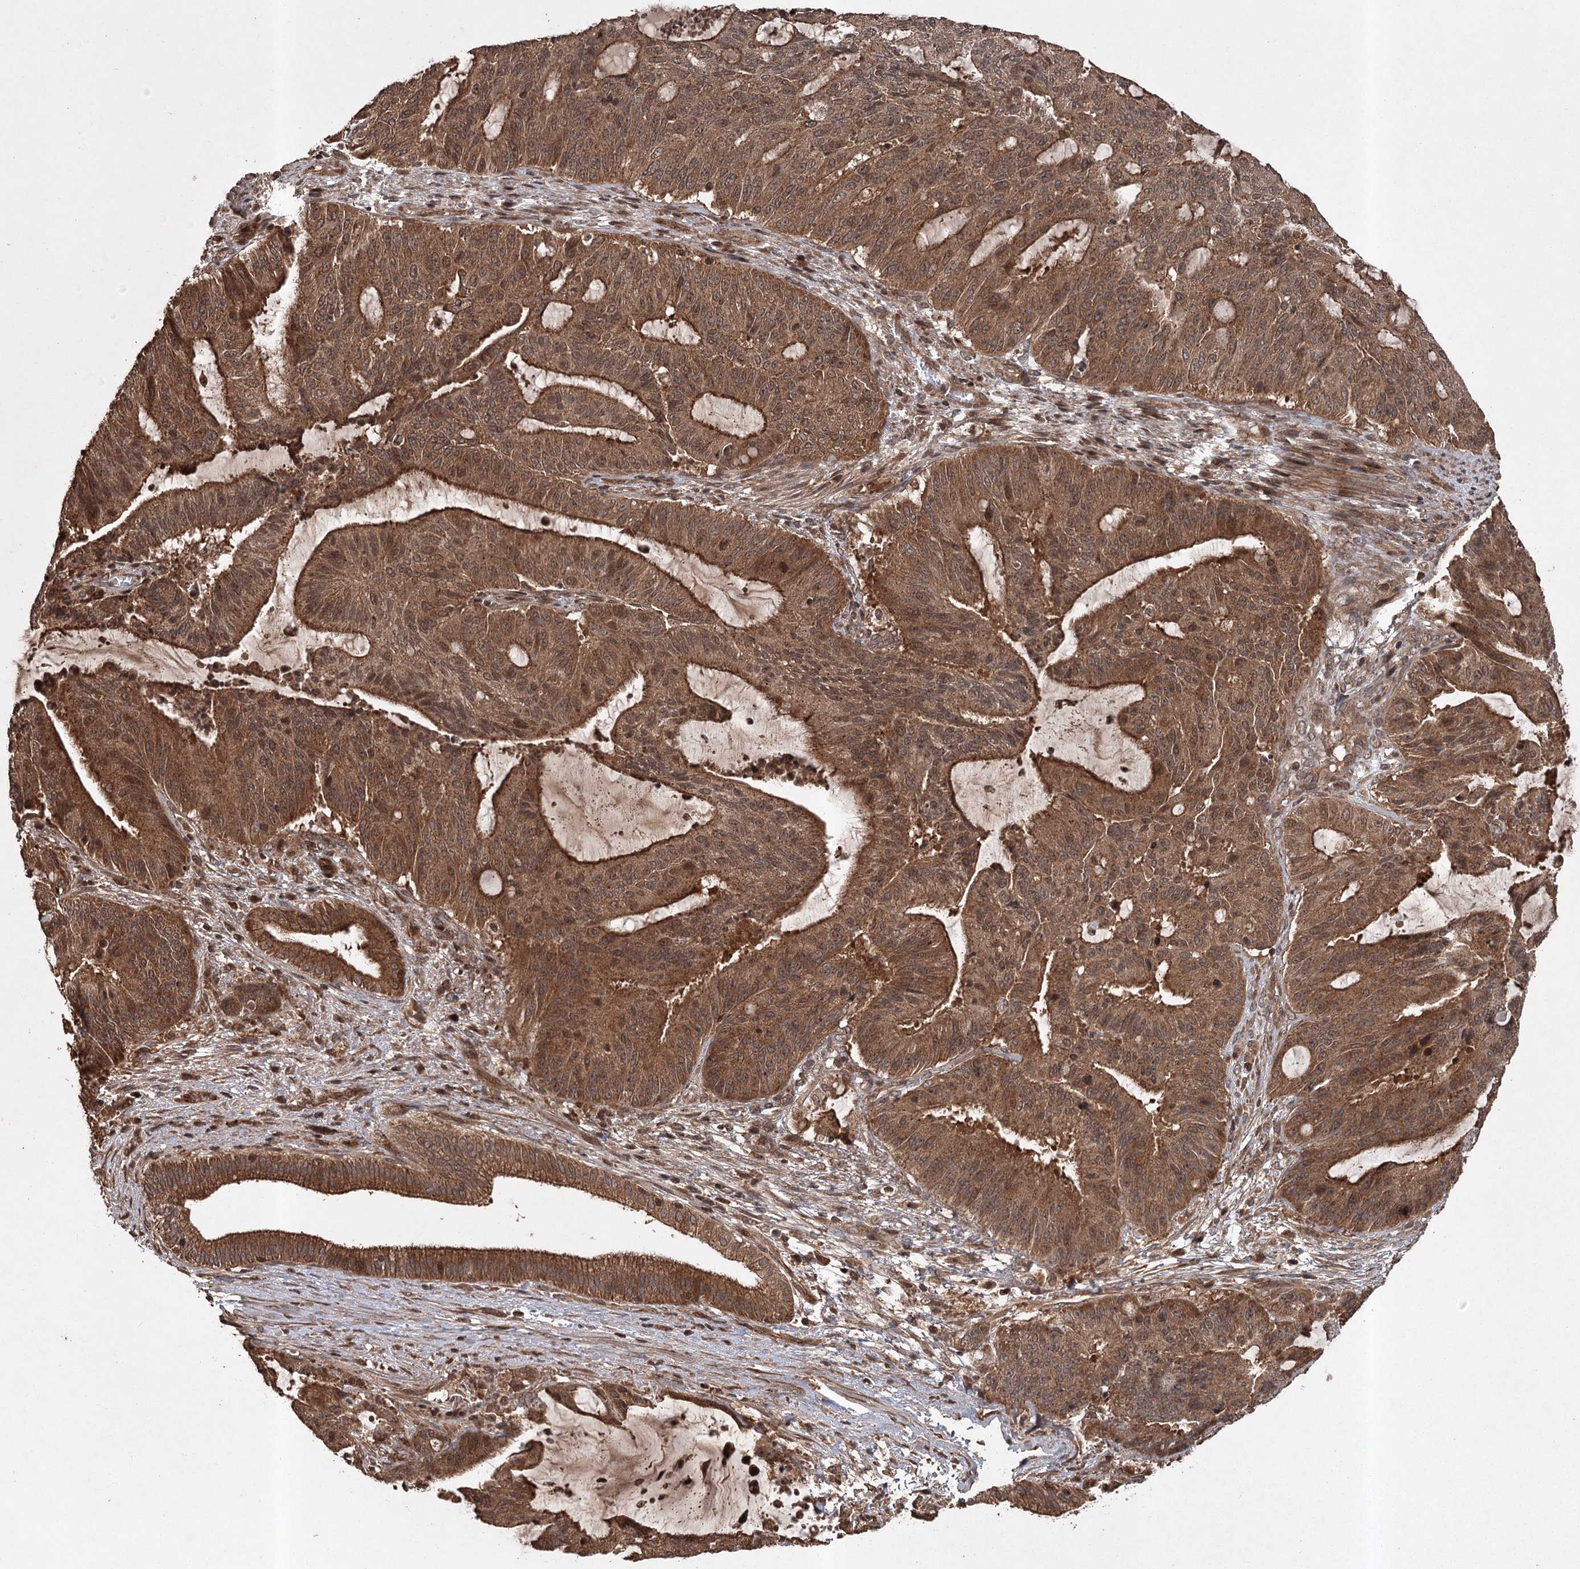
{"staining": {"intensity": "strong", "quantity": ">75%", "location": "cytoplasmic/membranous"}, "tissue": "liver cancer", "cell_type": "Tumor cells", "image_type": "cancer", "snomed": [{"axis": "morphology", "description": "Normal tissue, NOS"}, {"axis": "morphology", "description": "Cholangiocarcinoma"}, {"axis": "topography", "description": "Liver"}, {"axis": "topography", "description": "Peripheral nerve tissue"}], "caption": "Strong cytoplasmic/membranous staining for a protein is identified in approximately >75% of tumor cells of cholangiocarcinoma (liver) using immunohistochemistry.", "gene": "RPAP3", "patient": {"sex": "female", "age": 73}}